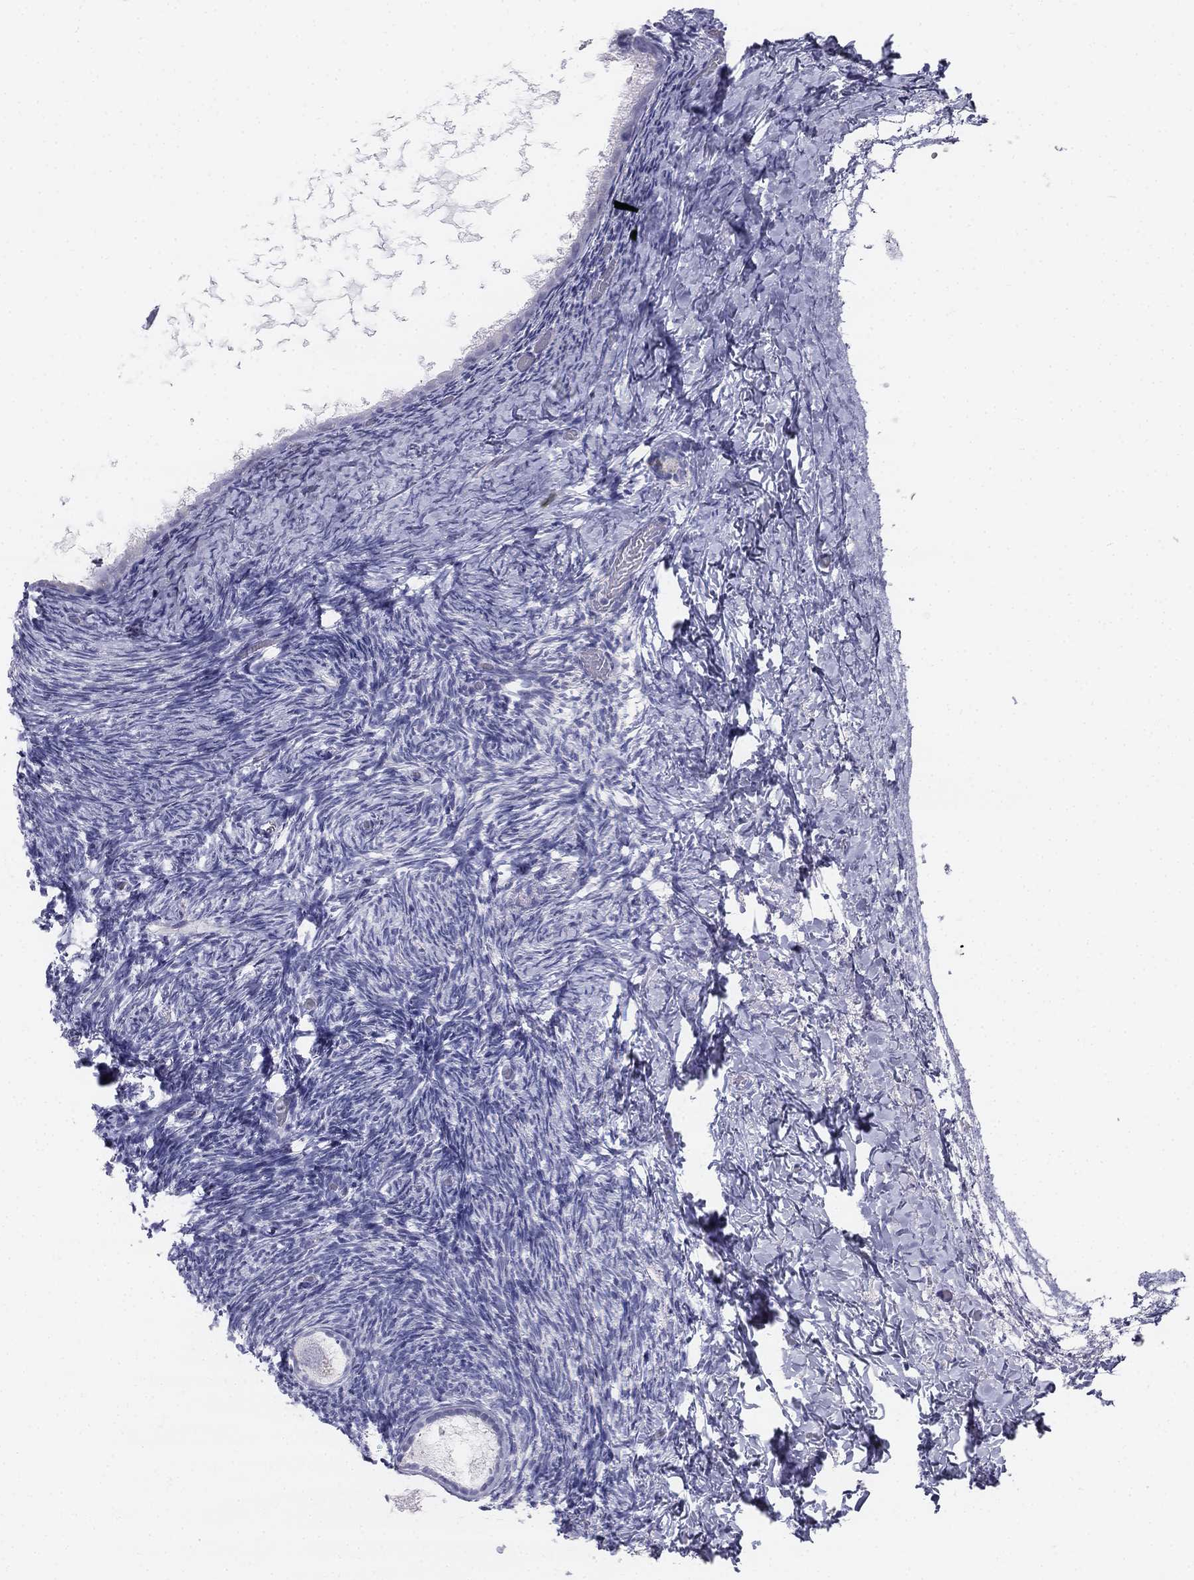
{"staining": {"intensity": "negative", "quantity": "none", "location": "none"}, "tissue": "ovary", "cell_type": "Follicle cells", "image_type": "normal", "snomed": [{"axis": "morphology", "description": "Normal tissue, NOS"}, {"axis": "topography", "description": "Ovary"}], "caption": "Immunohistochemistry (IHC) image of benign ovary: ovary stained with DAB (3,3'-diaminobenzidine) displays no significant protein positivity in follicle cells.", "gene": "ALOXE3", "patient": {"sex": "female", "age": 39}}